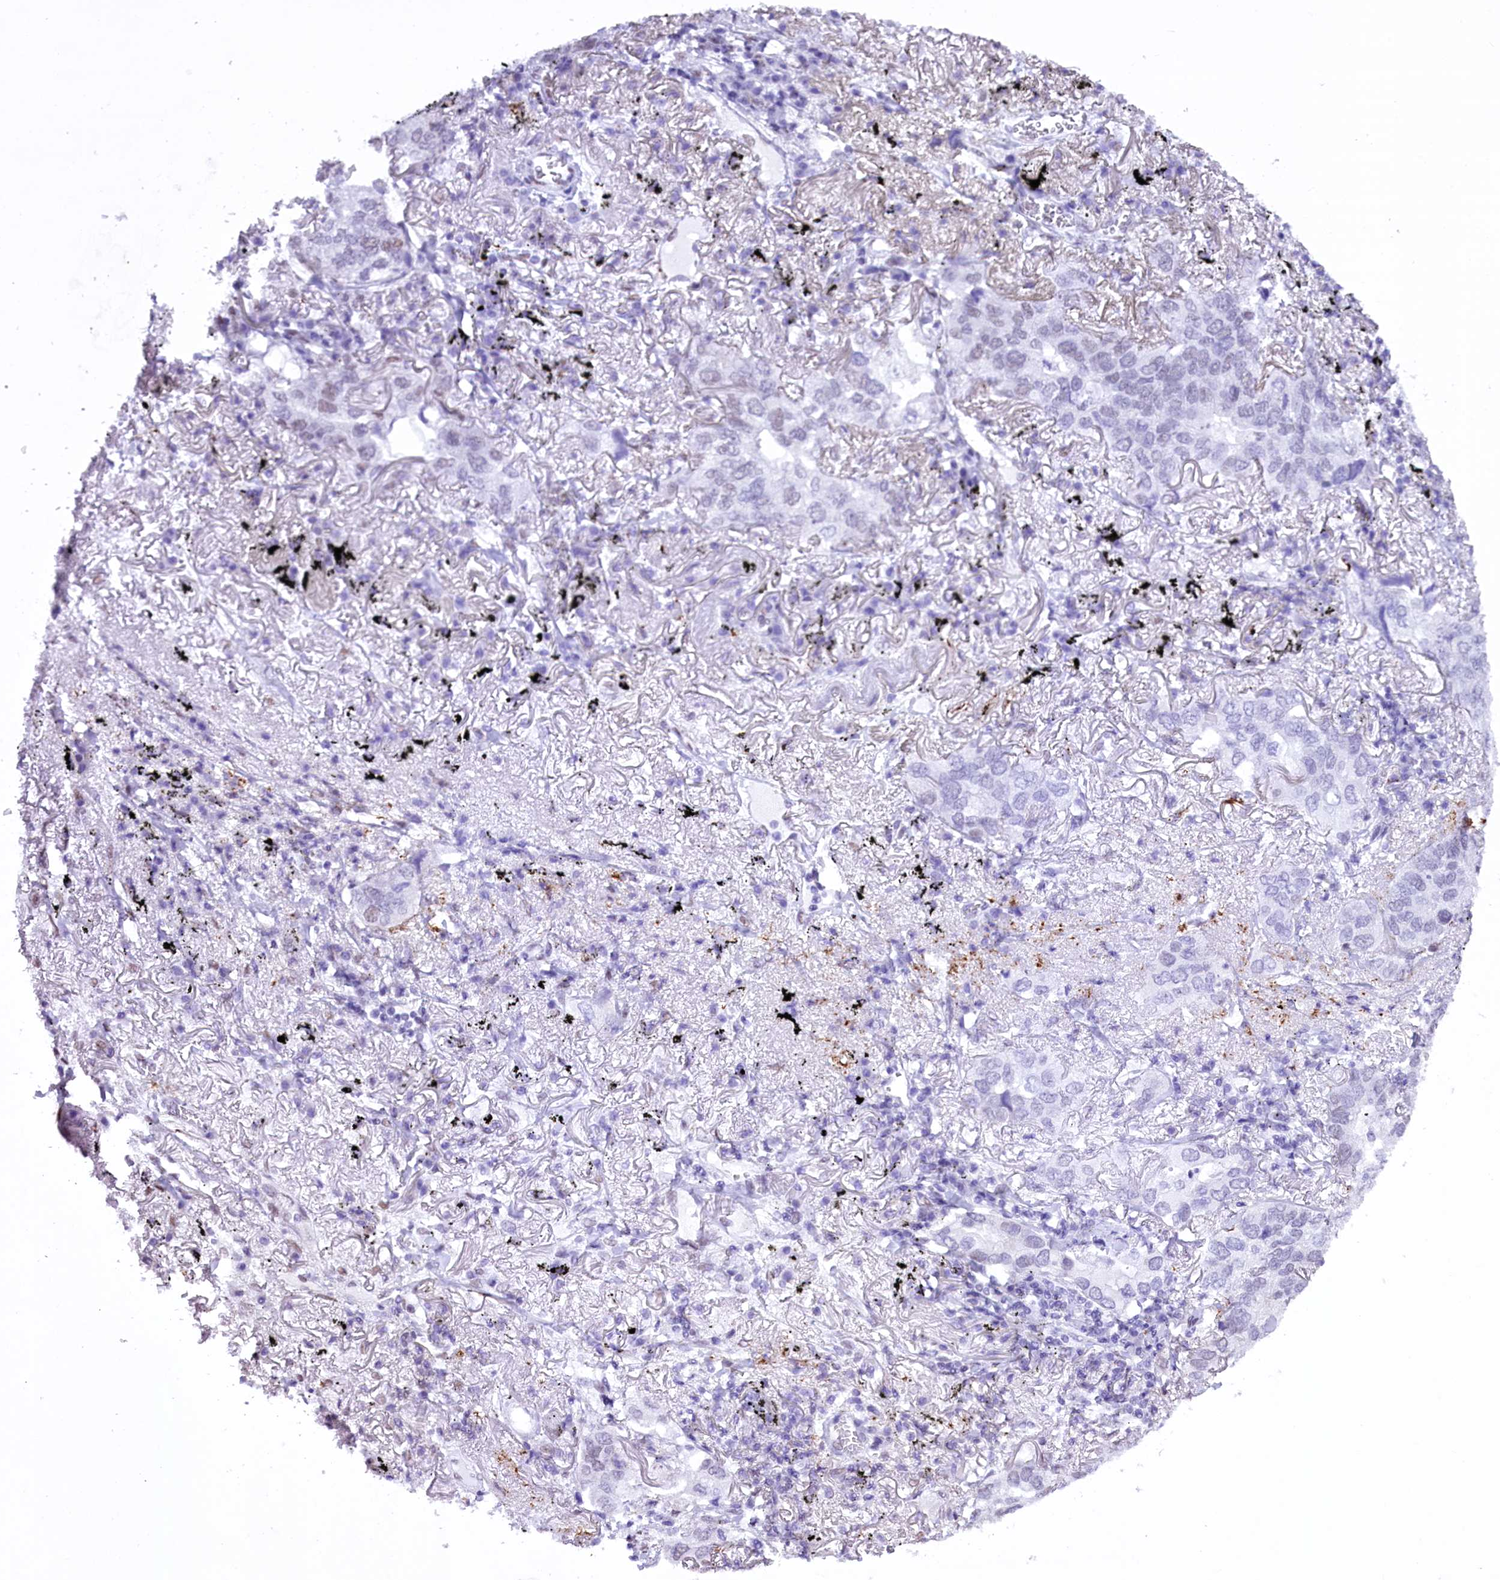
{"staining": {"intensity": "weak", "quantity": "<25%", "location": "nuclear"}, "tissue": "lung cancer", "cell_type": "Tumor cells", "image_type": "cancer", "snomed": [{"axis": "morphology", "description": "Adenocarcinoma, NOS"}, {"axis": "topography", "description": "Lung"}], "caption": "Histopathology image shows no protein staining in tumor cells of adenocarcinoma (lung) tissue. (DAB immunohistochemistry (IHC) with hematoxylin counter stain).", "gene": "RPS6KB1", "patient": {"sex": "male", "age": 65}}